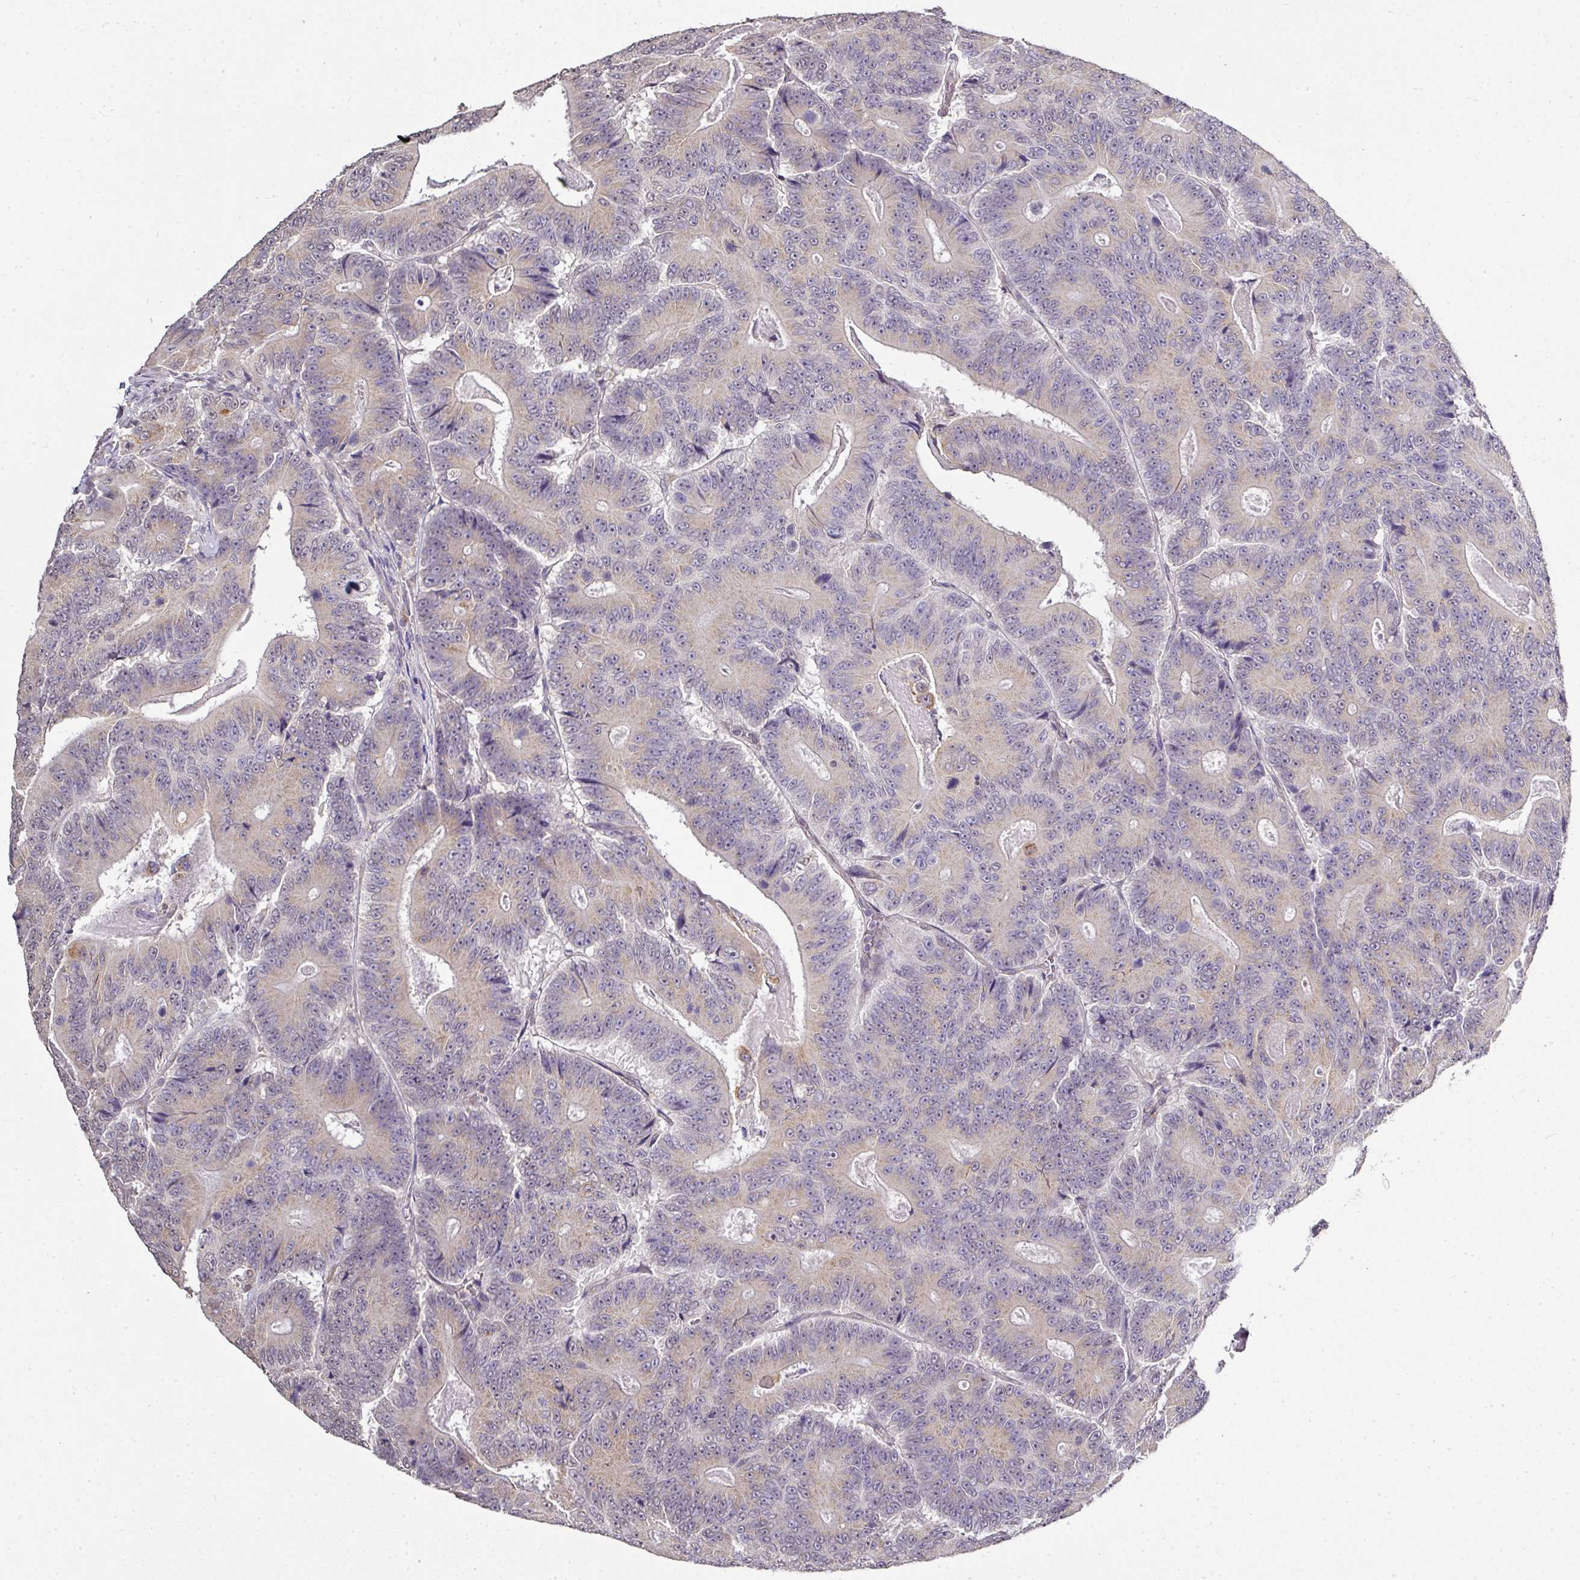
{"staining": {"intensity": "weak", "quantity": "<25%", "location": "cytoplasmic/membranous"}, "tissue": "colorectal cancer", "cell_type": "Tumor cells", "image_type": "cancer", "snomed": [{"axis": "morphology", "description": "Adenocarcinoma, NOS"}, {"axis": "topography", "description": "Colon"}], "caption": "IHC image of neoplastic tissue: colorectal cancer (adenocarcinoma) stained with DAB (3,3'-diaminobenzidine) demonstrates no significant protein positivity in tumor cells. (Immunohistochemistry (ihc), brightfield microscopy, high magnification).", "gene": "JPH2", "patient": {"sex": "male", "age": 83}}